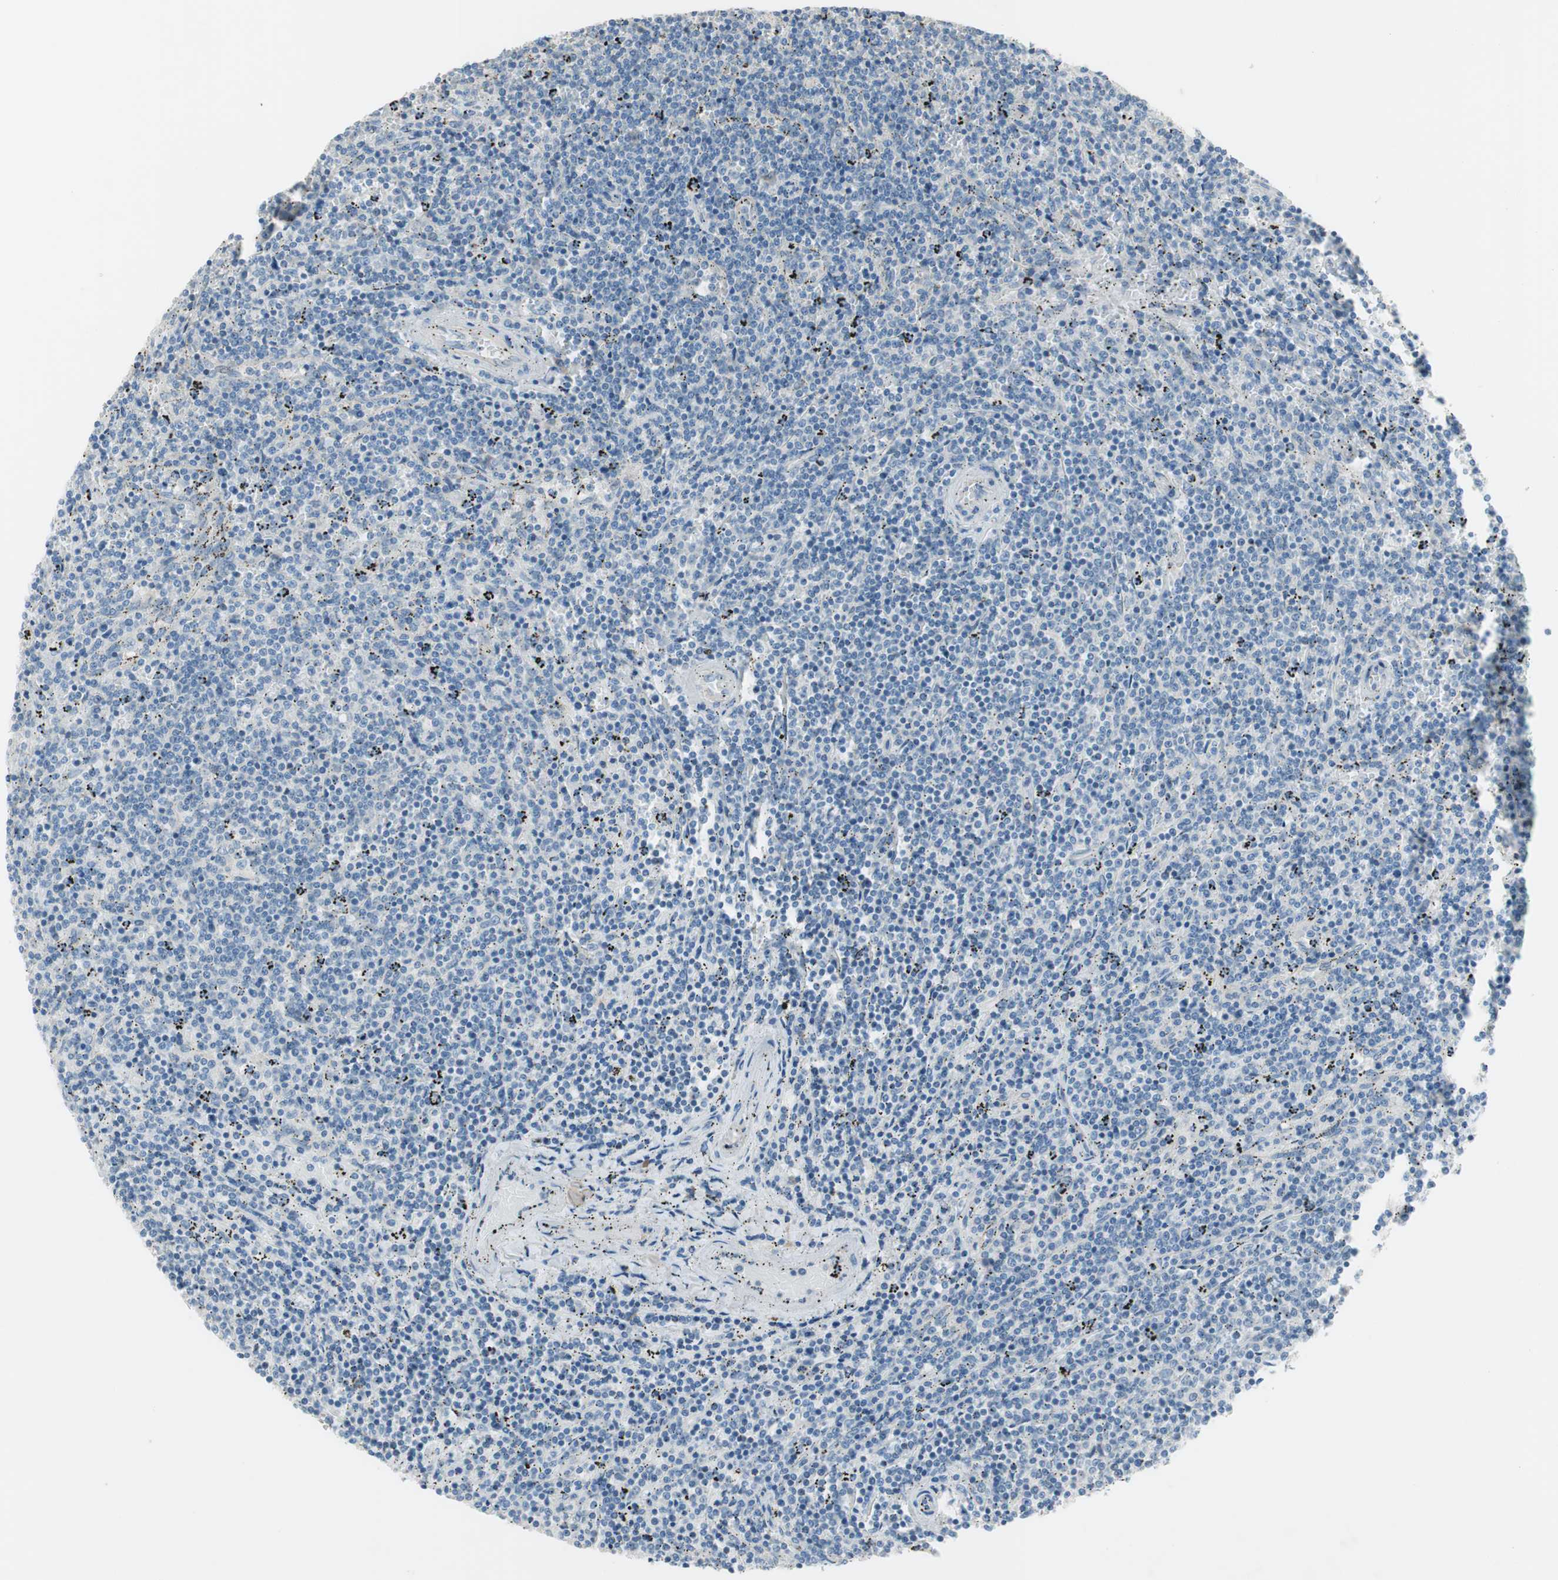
{"staining": {"intensity": "negative", "quantity": "none", "location": "none"}, "tissue": "lymphoma", "cell_type": "Tumor cells", "image_type": "cancer", "snomed": [{"axis": "morphology", "description": "Malignant lymphoma, non-Hodgkin's type, Low grade"}, {"axis": "topography", "description": "Spleen"}], "caption": "An immunohistochemistry histopathology image of lymphoma is shown. There is no staining in tumor cells of lymphoma. Nuclei are stained in blue.", "gene": "PRRG4", "patient": {"sex": "female", "age": 50}}